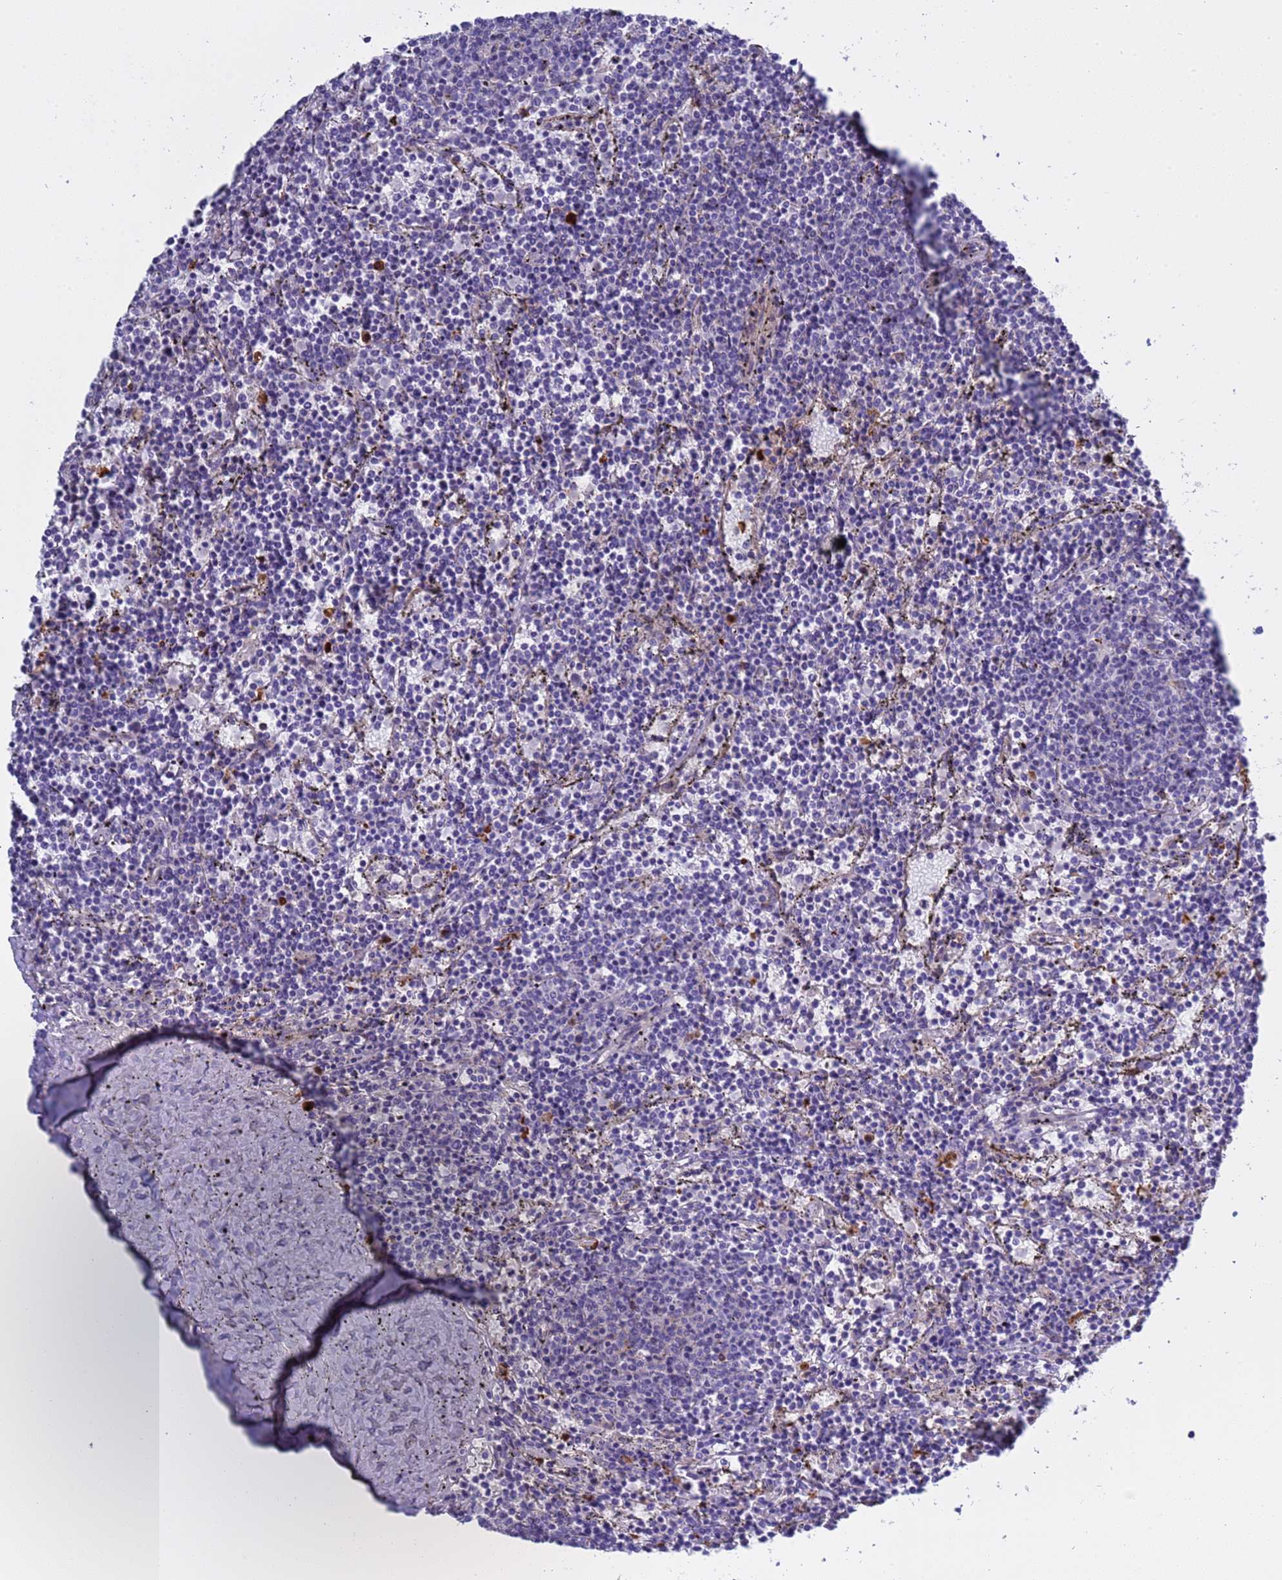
{"staining": {"intensity": "negative", "quantity": "none", "location": "none"}, "tissue": "lymphoma", "cell_type": "Tumor cells", "image_type": "cancer", "snomed": [{"axis": "morphology", "description": "Malignant lymphoma, non-Hodgkin's type, Low grade"}, {"axis": "topography", "description": "Spleen"}], "caption": "A micrograph of lymphoma stained for a protein demonstrates no brown staining in tumor cells.", "gene": "C4orf46", "patient": {"sex": "female", "age": 50}}